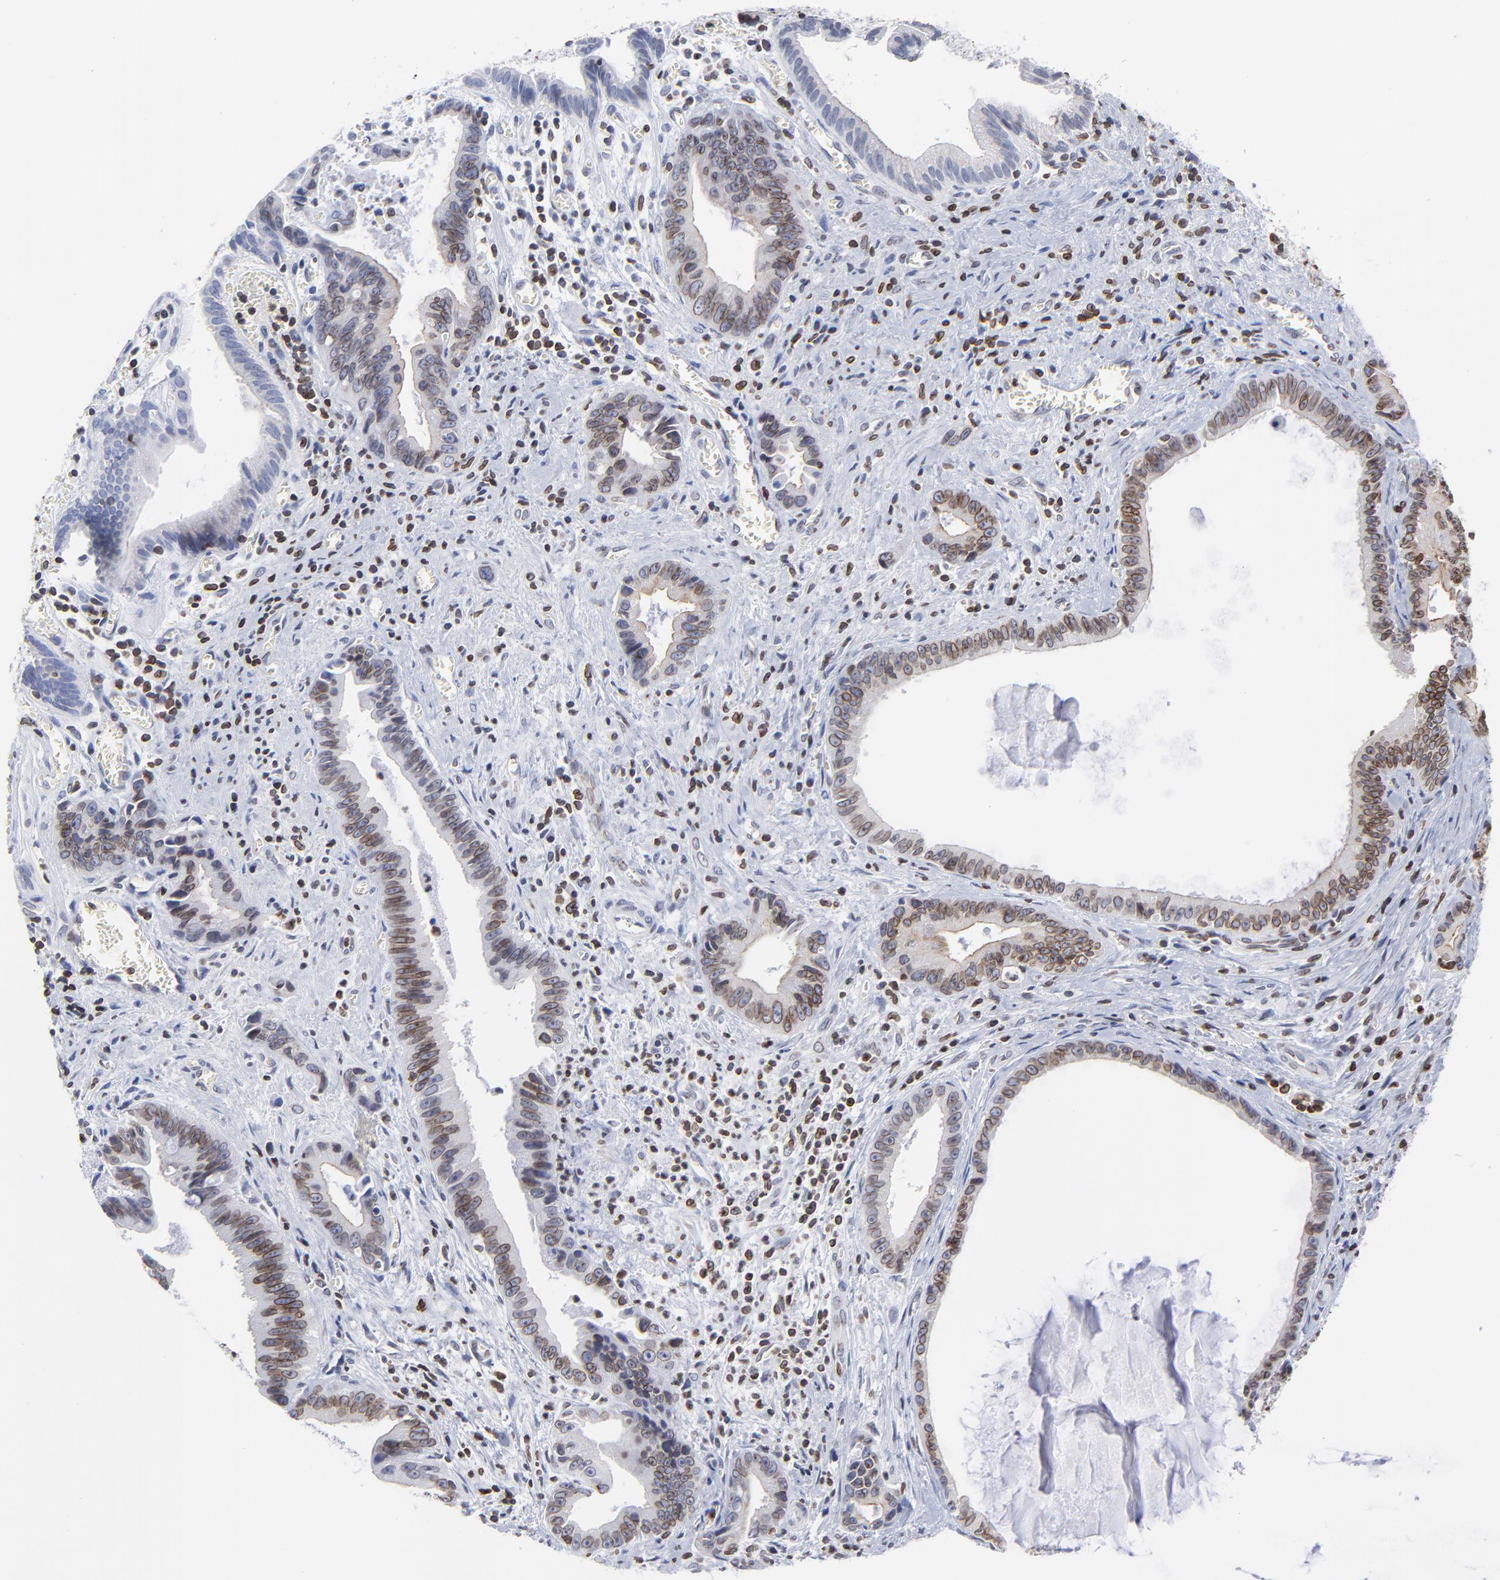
{"staining": {"intensity": "moderate", "quantity": ">75%", "location": "cytoplasmic/membranous,nuclear"}, "tissue": "liver cancer", "cell_type": "Tumor cells", "image_type": "cancer", "snomed": [{"axis": "morphology", "description": "Cholangiocarcinoma"}, {"axis": "topography", "description": "Liver"}], "caption": "Immunohistochemistry (IHC) of human liver cancer displays medium levels of moderate cytoplasmic/membranous and nuclear positivity in approximately >75% of tumor cells.", "gene": "THAP7", "patient": {"sex": "female", "age": 55}}